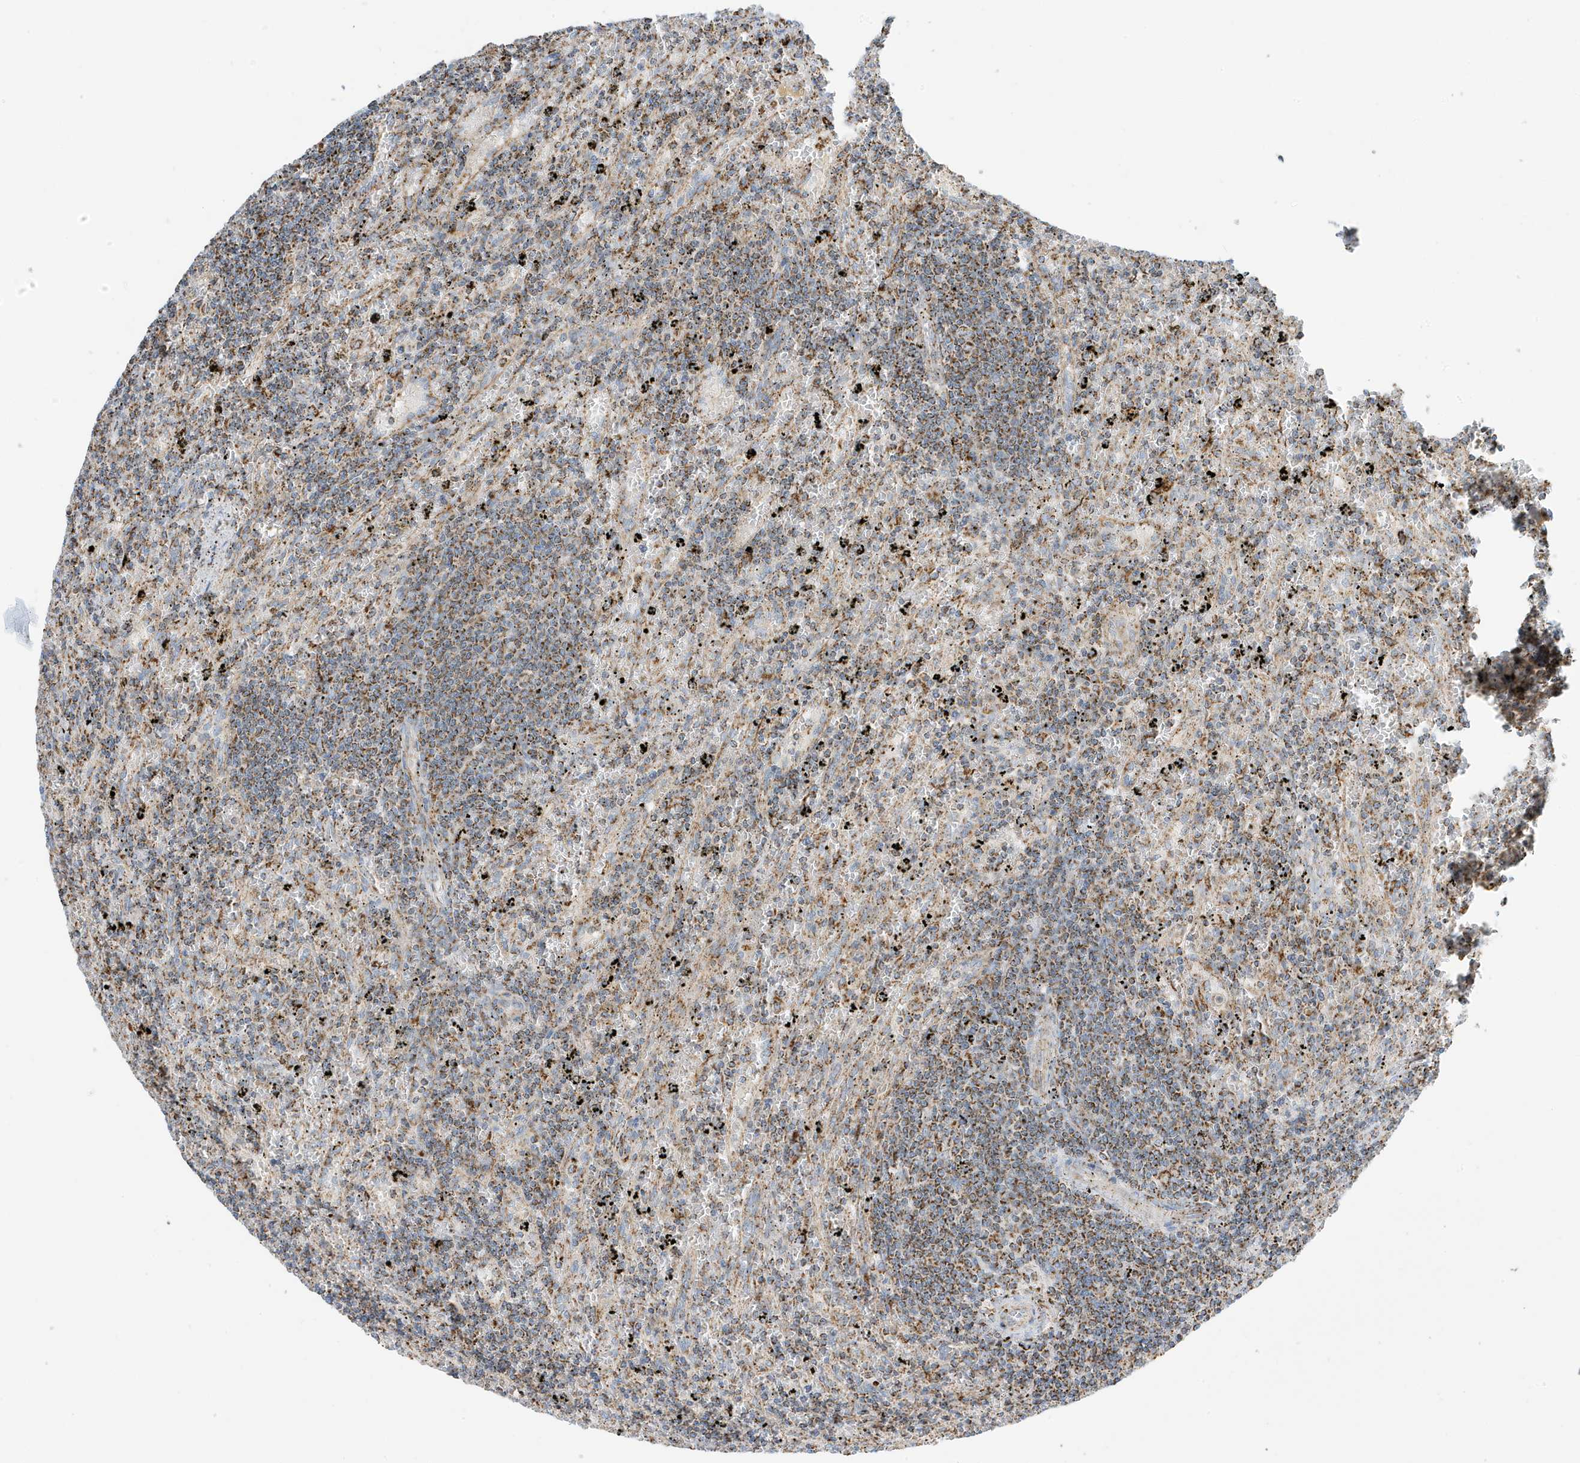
{"staining": {"intensity": "moderate", "quantity": ">75%", "location": "cytoplasmic/membranous"}, "tissue": "lymphoma", "cell_type": "Tumor cells", "image_type": "cancer", "snomed": [{"axis": "morphology", "description": "Malignant lymphoma, non-Hodgkin's type, Low grade"}, {"axis": "topography", "description": "Spleen"}], "caption": "Human lymphoma stained with a brown dye exhibits moderate cytoplasmic/membranous positive expression in approximately >75% of tumor cells.", "gene": "ATP5ME", "patient": {"sex": "male", "age": 76}}